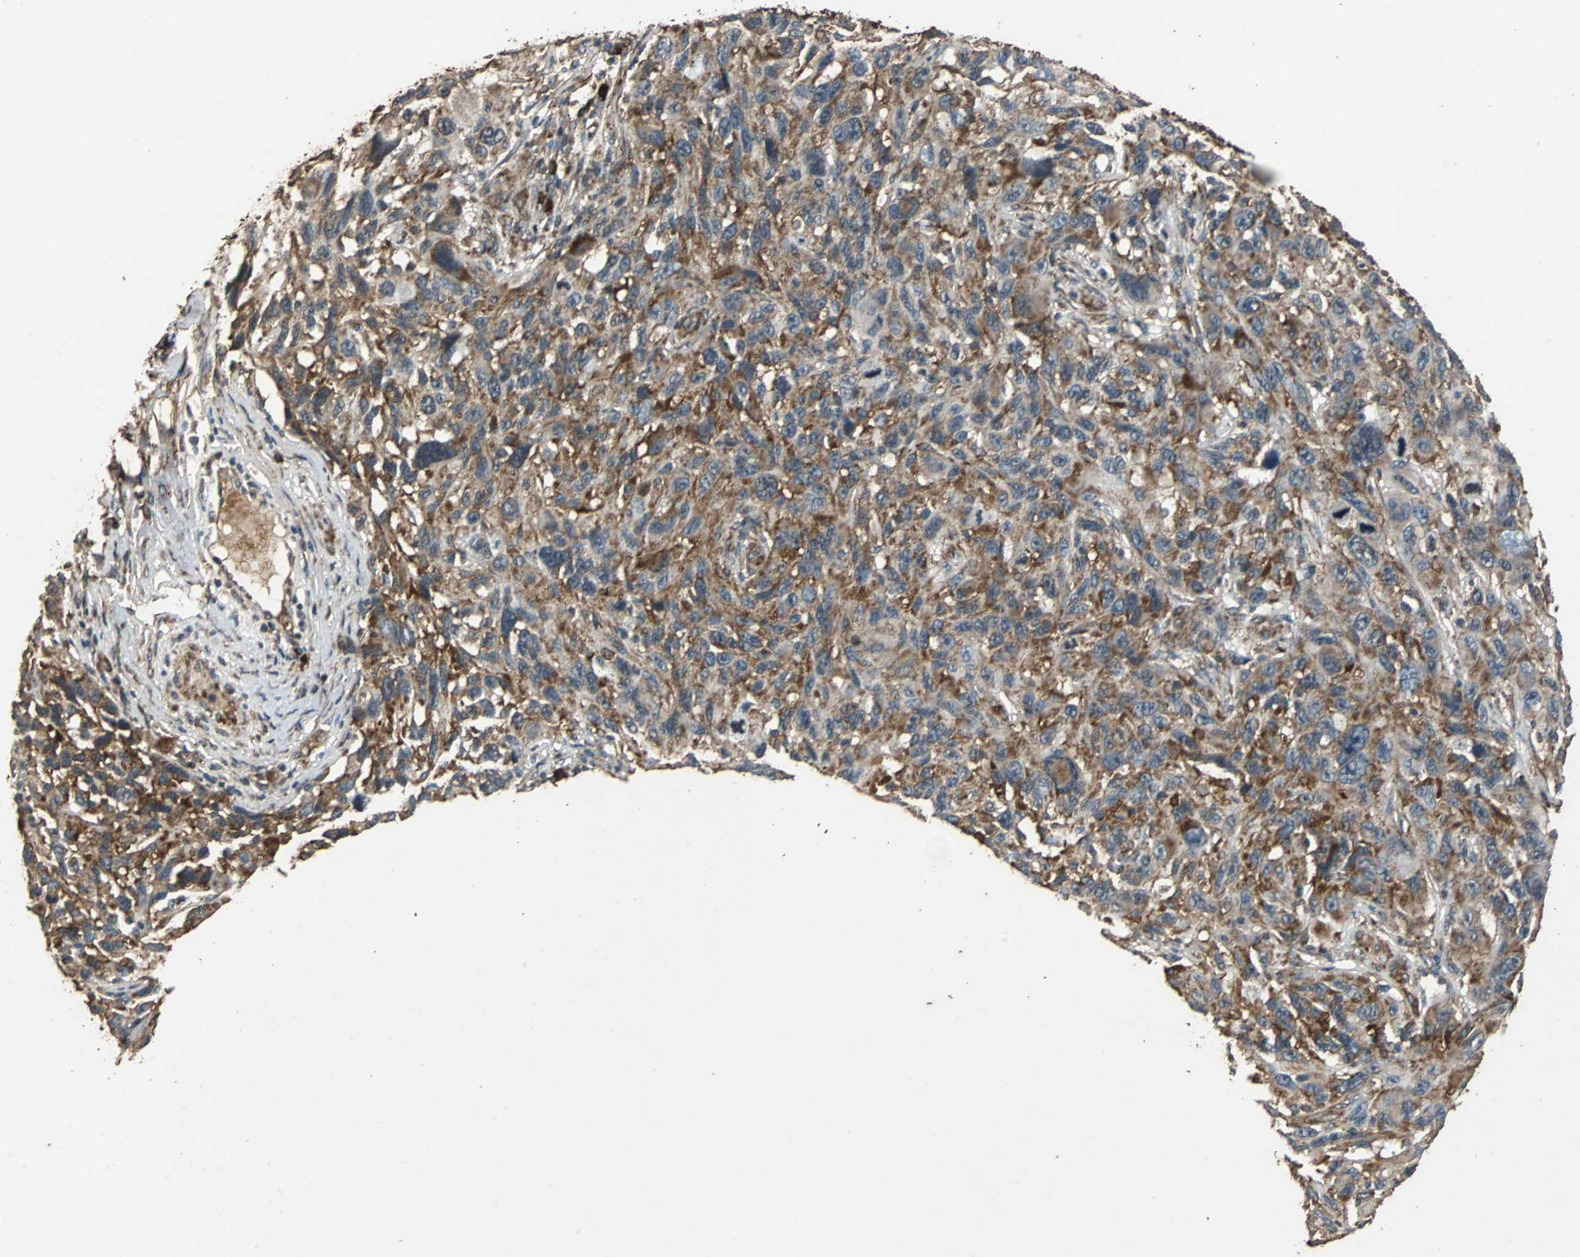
{"staining": {"intensity": "moderate", "quantity": ">75%", "location": "cytoplasmic/membranous"}, "tissue": "melanoma", "cell_type": "Tumor cells", "image_type": "cancer", "snomed": [{"axis": "morphology", "description": "Malignant melanoma, NOS"}, {"axis": "topography", "description": "Skin"}], "caption": "Moderate cytoplasmic/membranous protein staining is identified in about >75% of tumor cells in malignant melanoma. (Stains: DAB in brown, nuclei in blue, Microscopy: brightfield microscopy at high magnification).", "gene": "NAA10", "patient": {"sex": "male", "age": 53}}